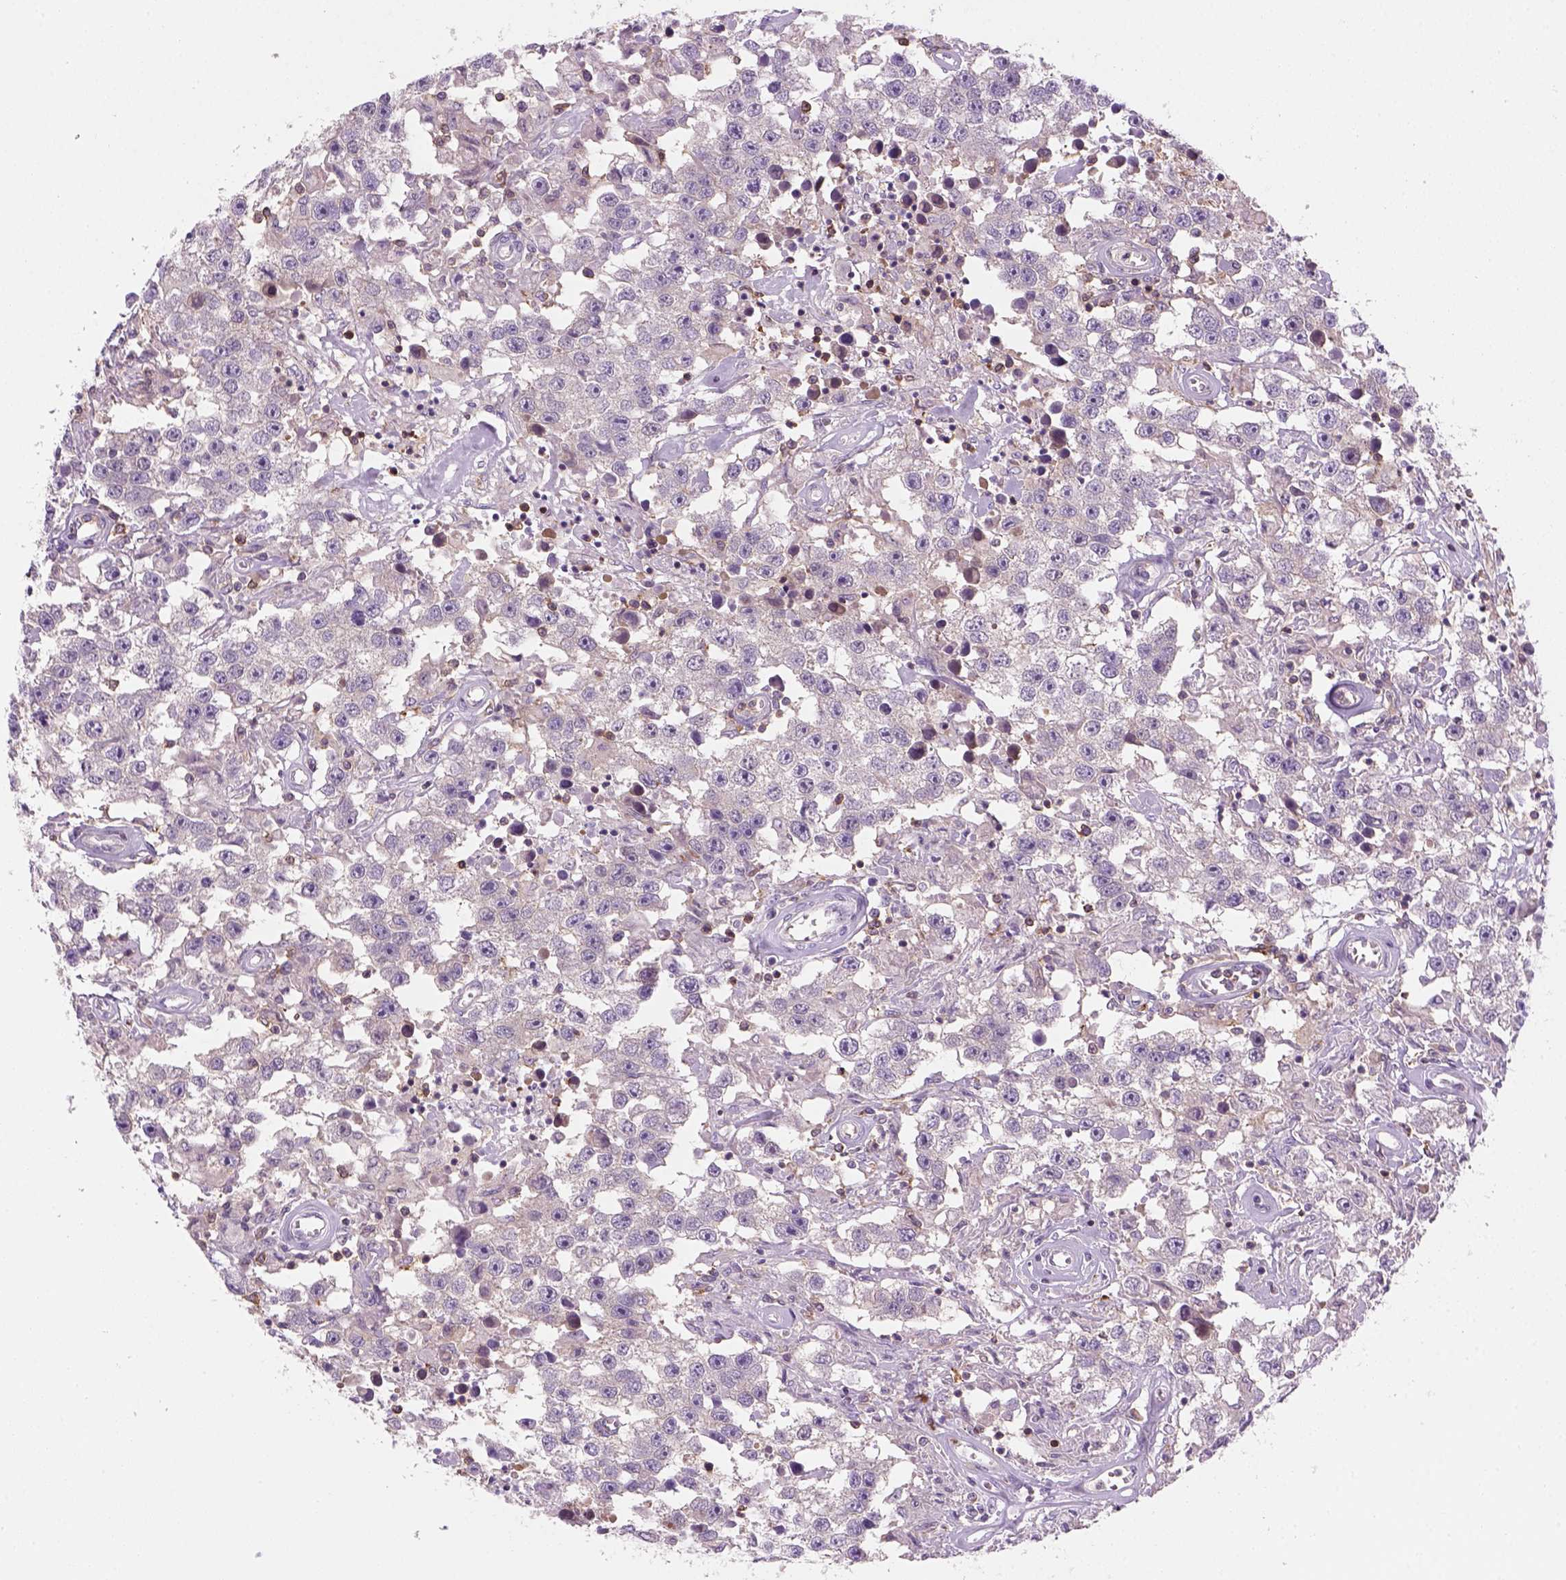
{"staining": {"intensity": "negative", "quantity": "none", "location": "none"}, "tissue": "testis cancer", "cell_type": "Tumor cells", "image_type": "cancer", "snomed": [{"axis": "morphology", "description": "Seminoma, NOS"}, {"axis": "topography", "description": "Testis"}], "caption": "This is a micrograph of IHC staining of seminoma (testis), which shows no positivity in tumor cells. (DAB immunohistochemistry visualized using brightfield microscopy, high magnification).", "gene": "GOT1", "patient": {"sex": "male", "age": 43}}